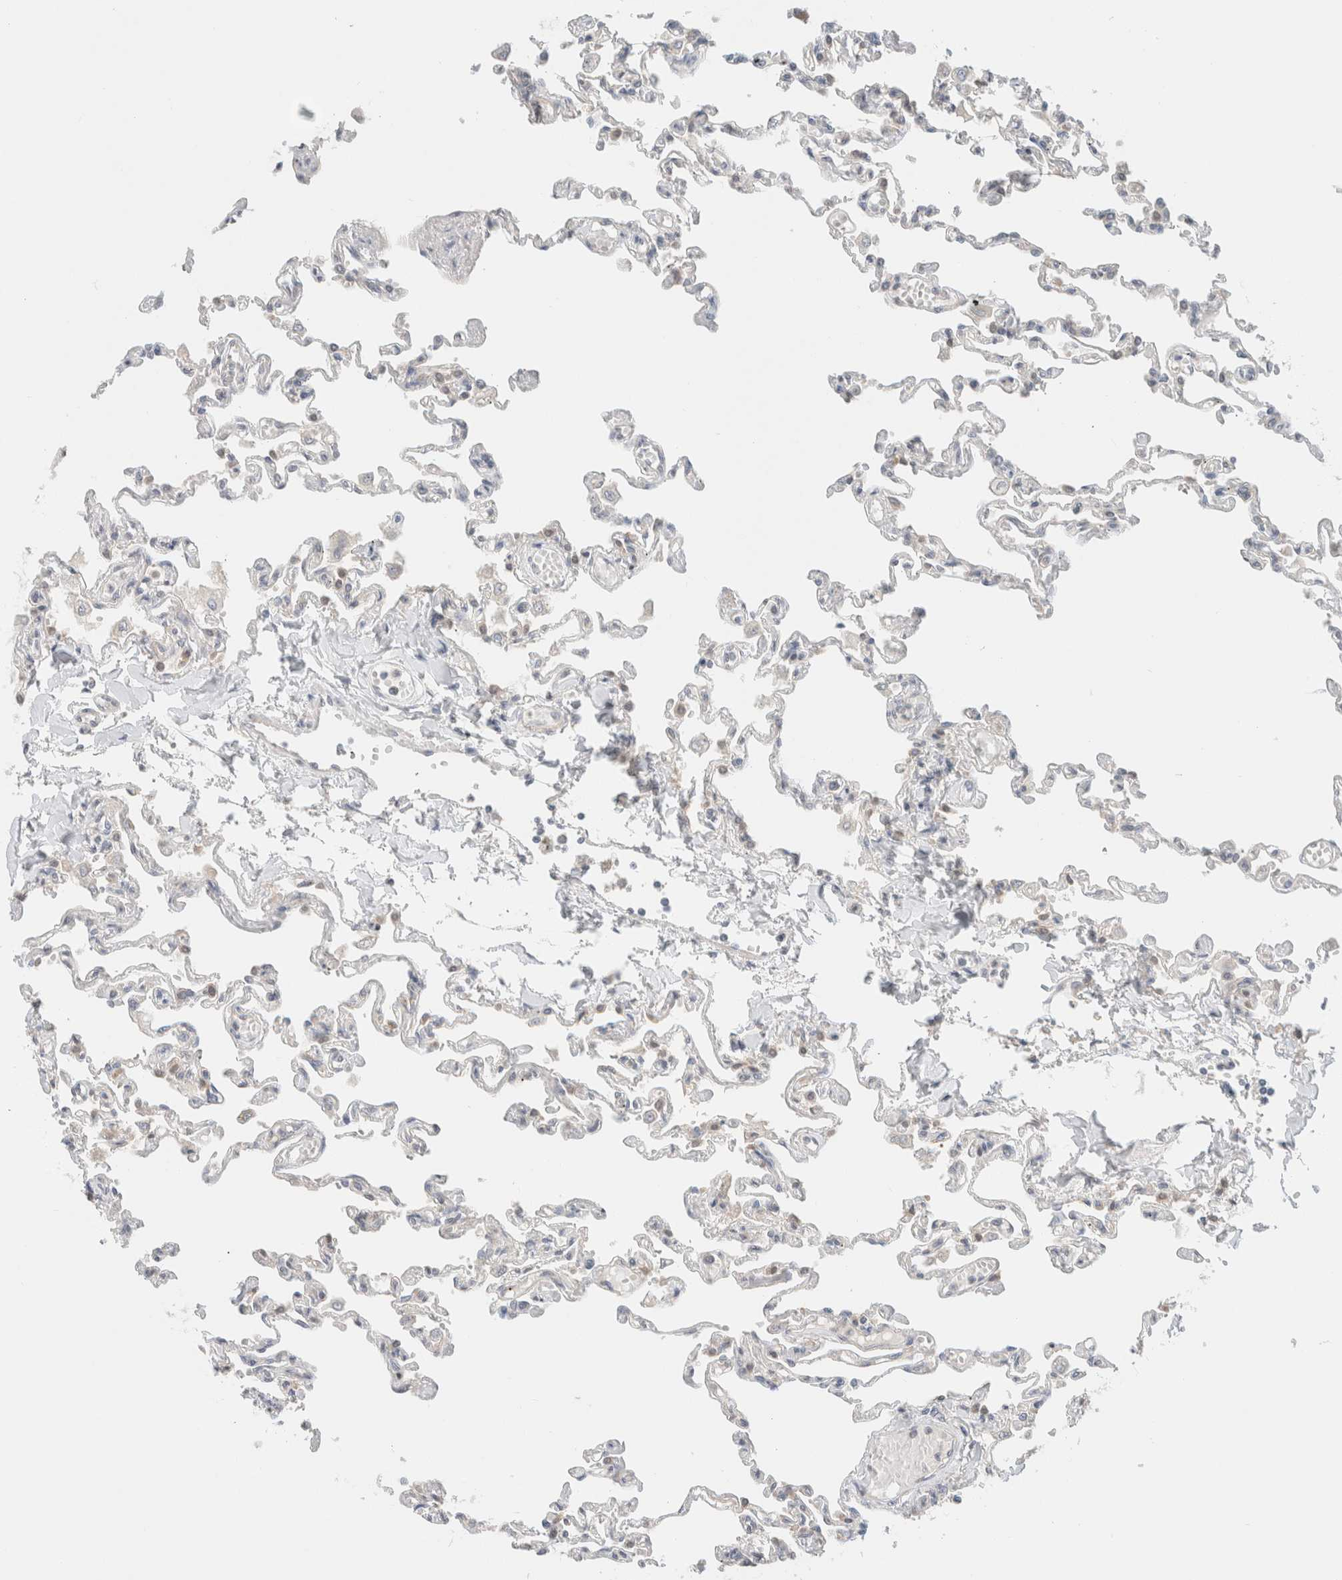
{"staining": {"intensity": "weak", "quantity": "<25%", "location": "cytoplasmic/membranous"}, "tissue": "lung", "cell_type": "Alveolar cells", "image_type": "normal", "snomed": [{"axis": "morphology", "description": "Normal tissue, NOS"}, {"axis": "topography", "description": "Lung"}], "caption": "Histopathology image shows no significant protein staining in alveolar cells of normal lung. Nuclei are stained in blue.", "gene": "MARK3", "patient": {"sex": "male", "age": 21}}